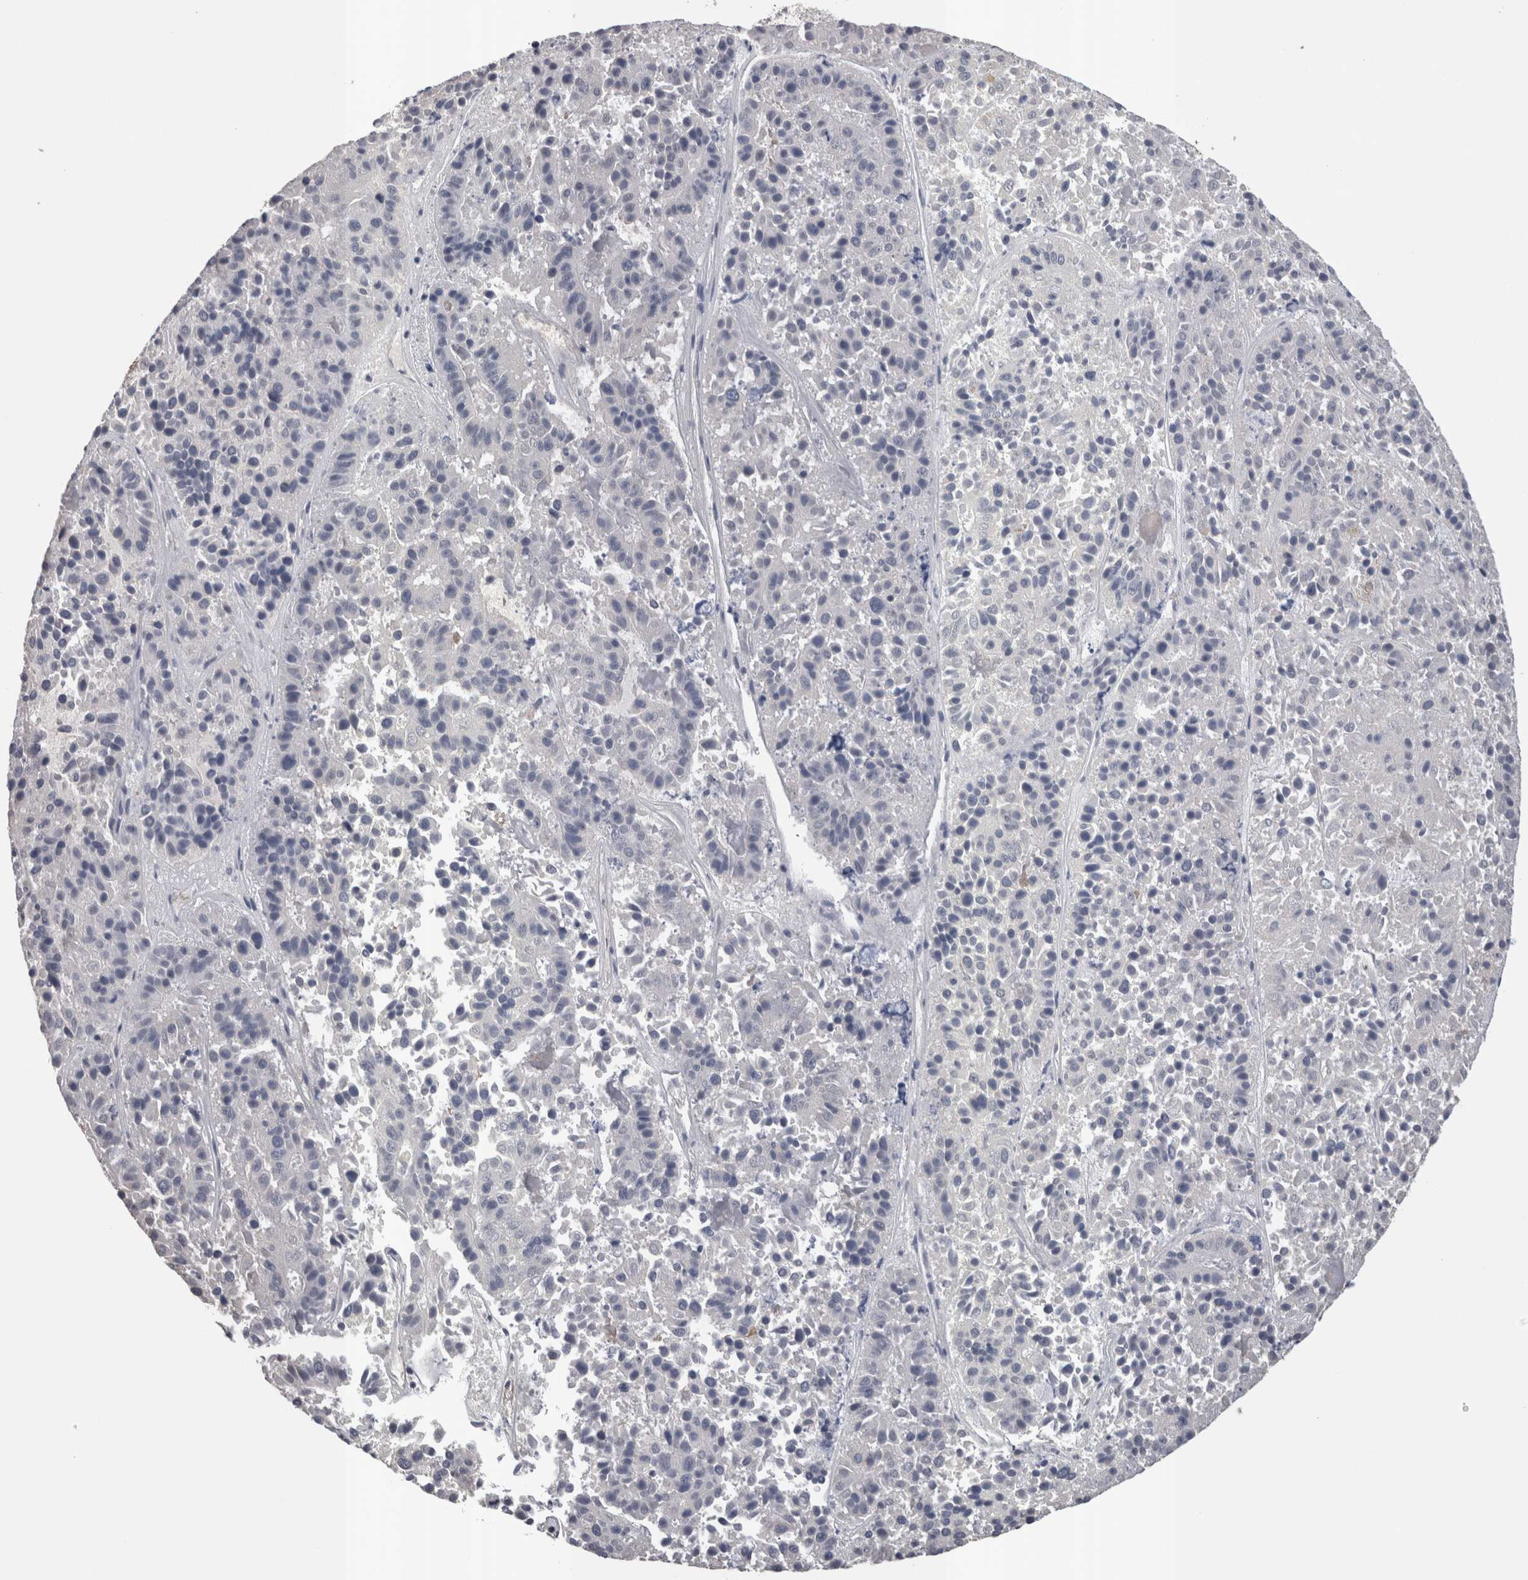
{"staining": {"intensity": "negative", "quantity": "none", "location": "none"}, "tissue": "pancreatic cancer", "cell_type": "Tumor cells", "image_type": "cancer", "snomed": [{"axis": "morphology", "description": "Adenocarcinoma, NOS"}, {"axis": "topography", "description": "Pancreas"}], "caption": "High magnification brightfield microscopy of pancreatic cancer stained with DAB (3,3'-diaminobenzidine) (brown) and counterstained with hematoxylin (blue): tumor cells show no significant expression.", "gene": "STC1", "patient": {"sex": "male", "age": 50}}